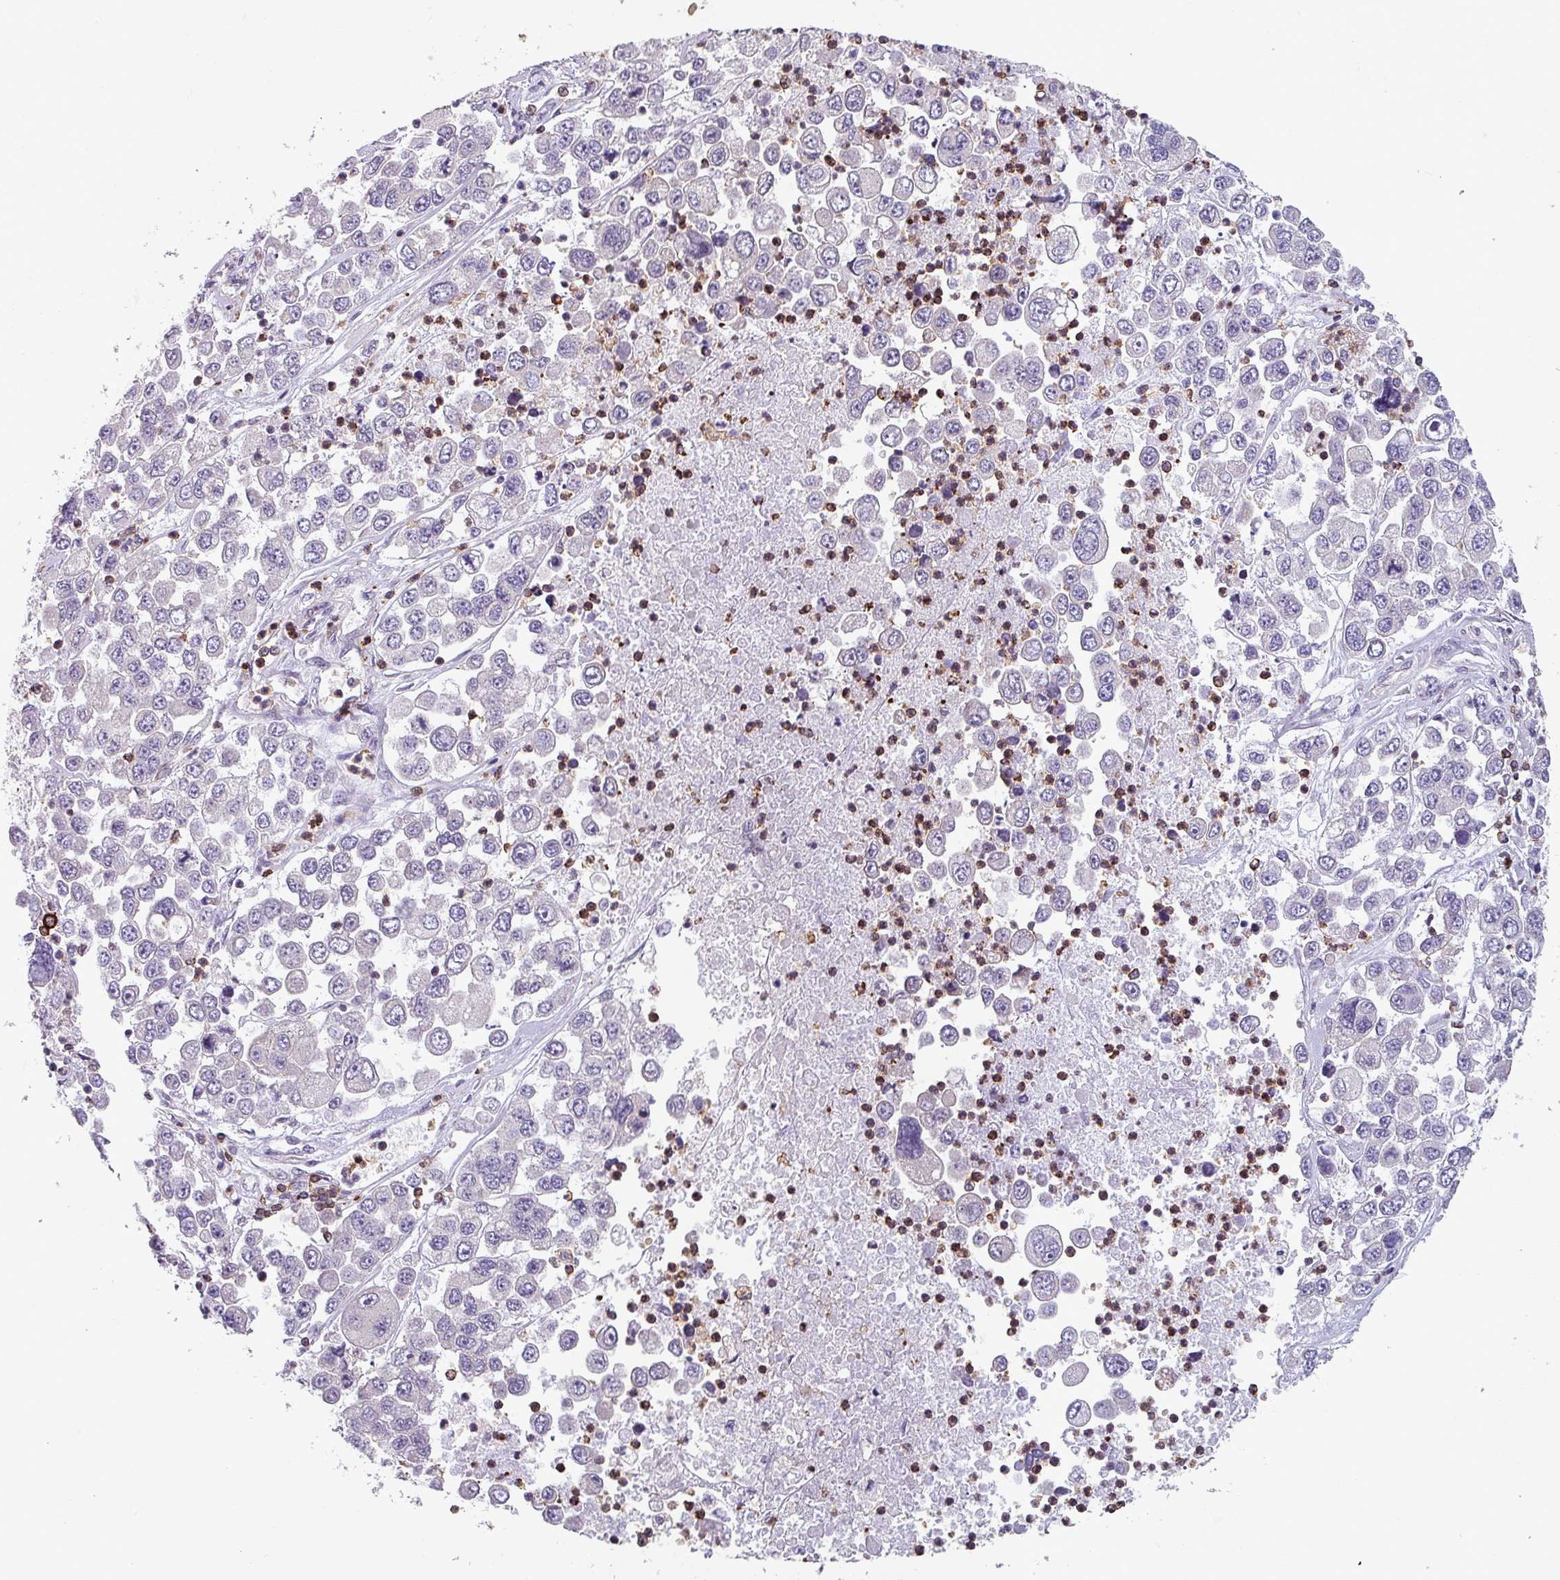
{"staining": {"intensity": "negative", "quantity": "none", "location": "none"}, "tissue": "melanoma", "cell_type": "Tumor cells", "image_type": "cancer", "snomed": [{"axis": "morphology", "description": "Malignant melanoma, Metastatic site"}, {"axis": "topography", "description": "Lymph node"}], "caption": "An immunohistochemistry (IHC) histopathology image of malignant melanoma (metastatic site) is shown. There is no staining in tumor cells of malignant melanoma (metastatic site). (Immunohistochemistry, brightfield microscopy, high magnification).", "gene": "NEDD9", "patient": {"sex": "female", "age": 54}}